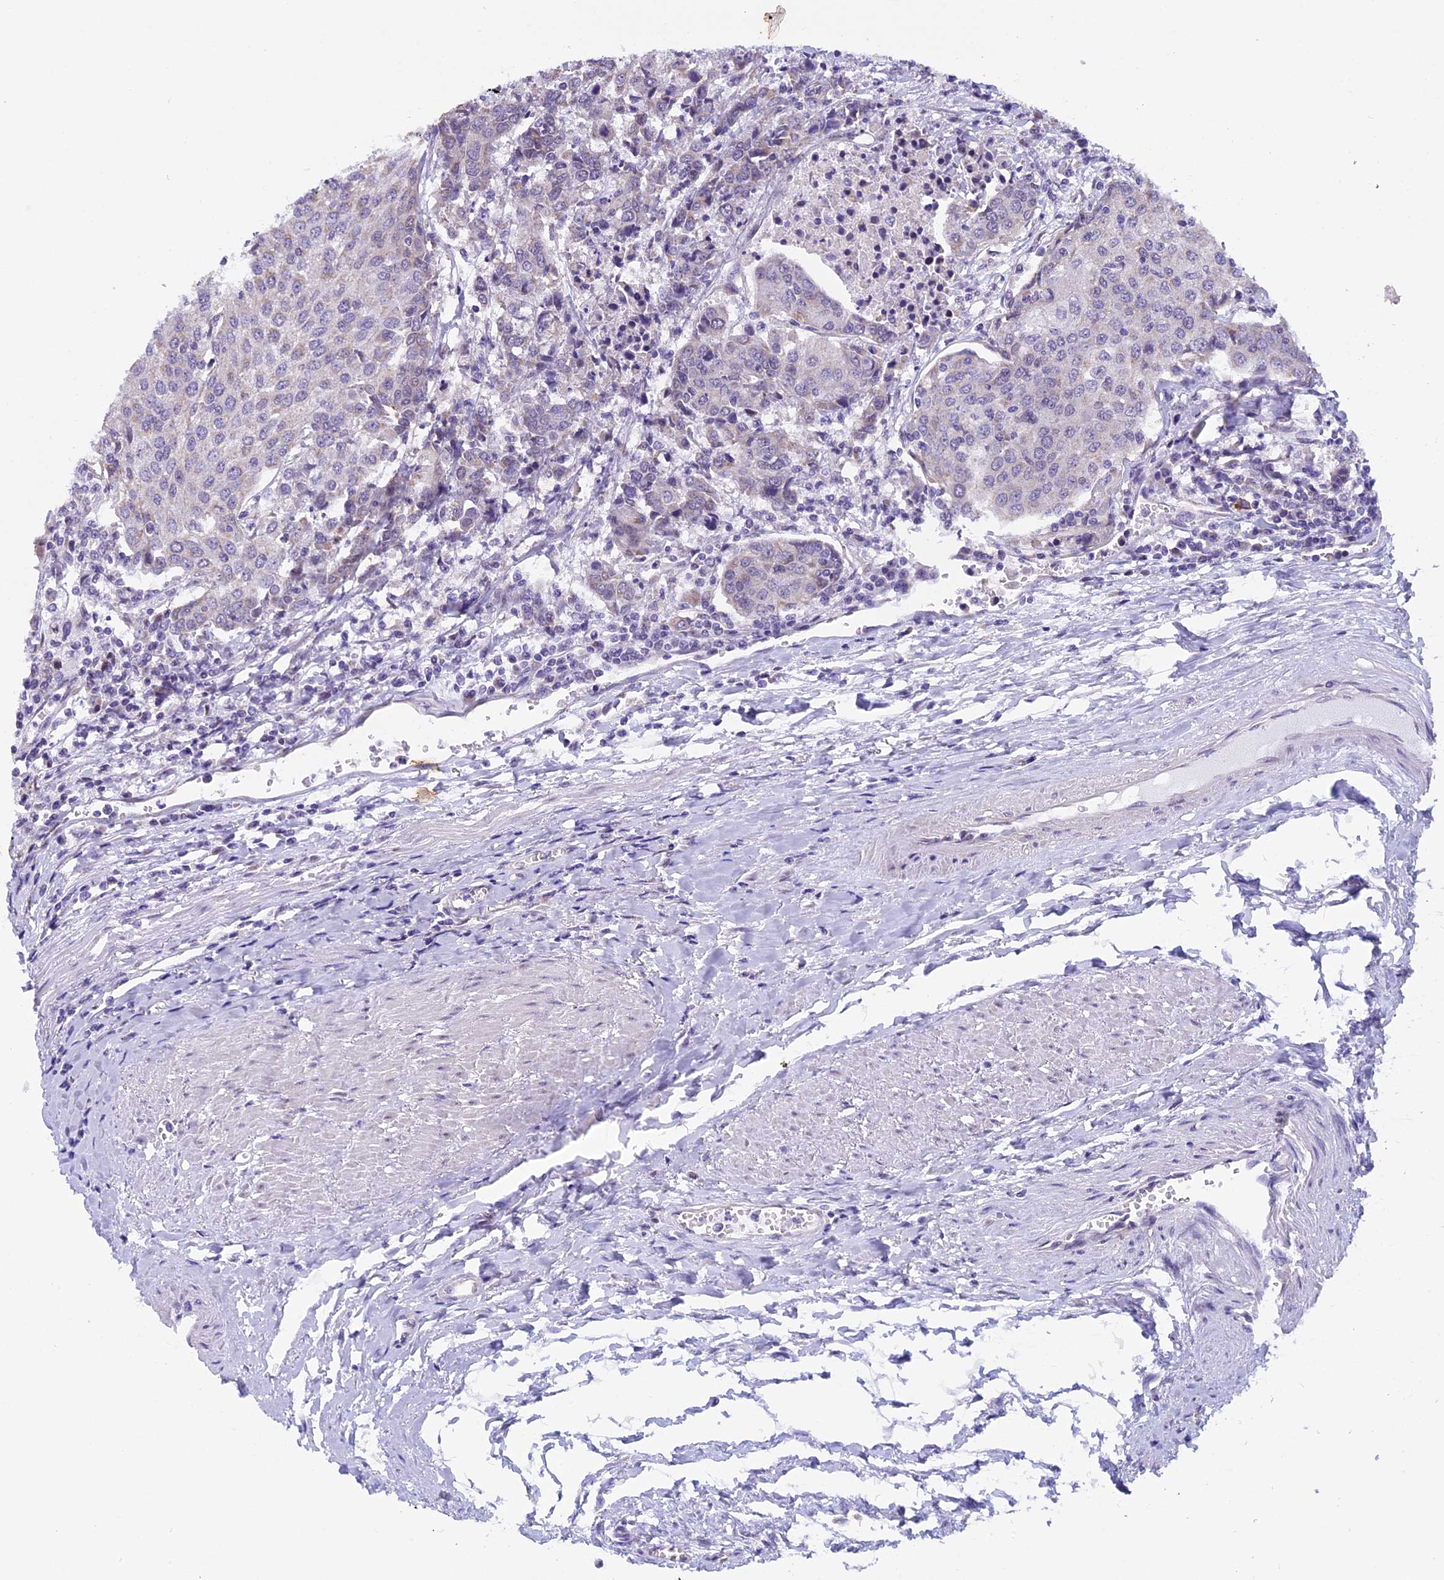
{"staining": {"intensity": "negative", "quantity": "none", "location": "none"}, "tissue": "urothelial cancer", "cell_type": "Tumor cells", "image_type": "cancer", "snomed": [{"axis": "morphology", "description": "Urothelial carcinoma, High grade"}, {"axis": "topography", "description": "Urinary bladder"}], "caption": "Immunohistochemistry of urothelial cancer exhibits no positivity in tumor cells.", "gene": "ZNF317", "patient": {"sex": "female", "age": 85}}